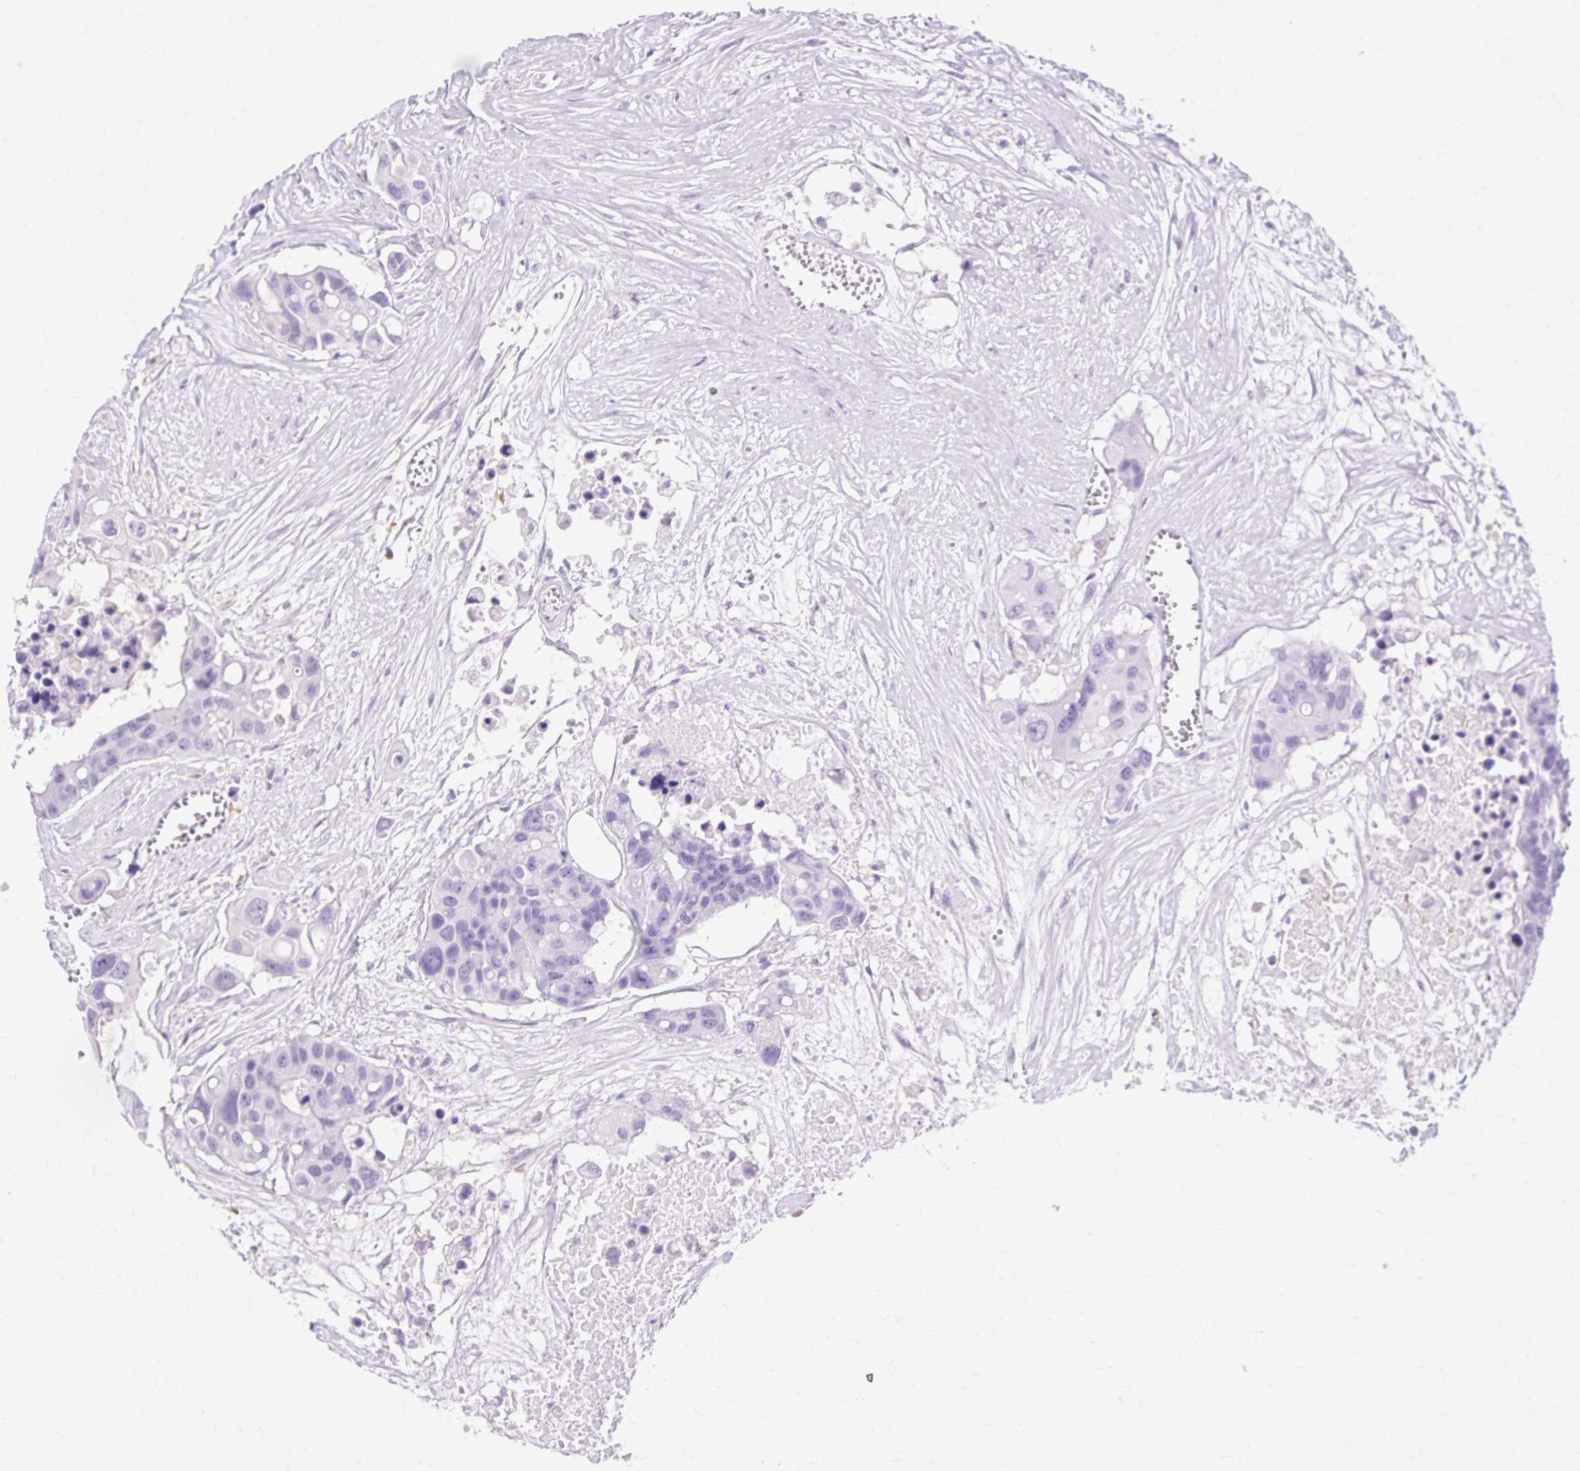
{"staining": {"intensity": "negative", "quantity": "none", "location": "none"}, "tissue": "colorectal cancer", "cell_type": "Tumor cells", "image_type": "cancer", "snomed": [{"axis": "morphology", "description": "Adenocarcinoma, NOS"}, {"axis": "topography", "description": "Colon"}], "caption": "High power microscopy micrograph of an IHC micrograph of colorectal cancer (adenocarcinoma), revealing no significant positivity in tumor cells.", "gene": "TWF2", "patient": {"sex": "male", "age": 77}}